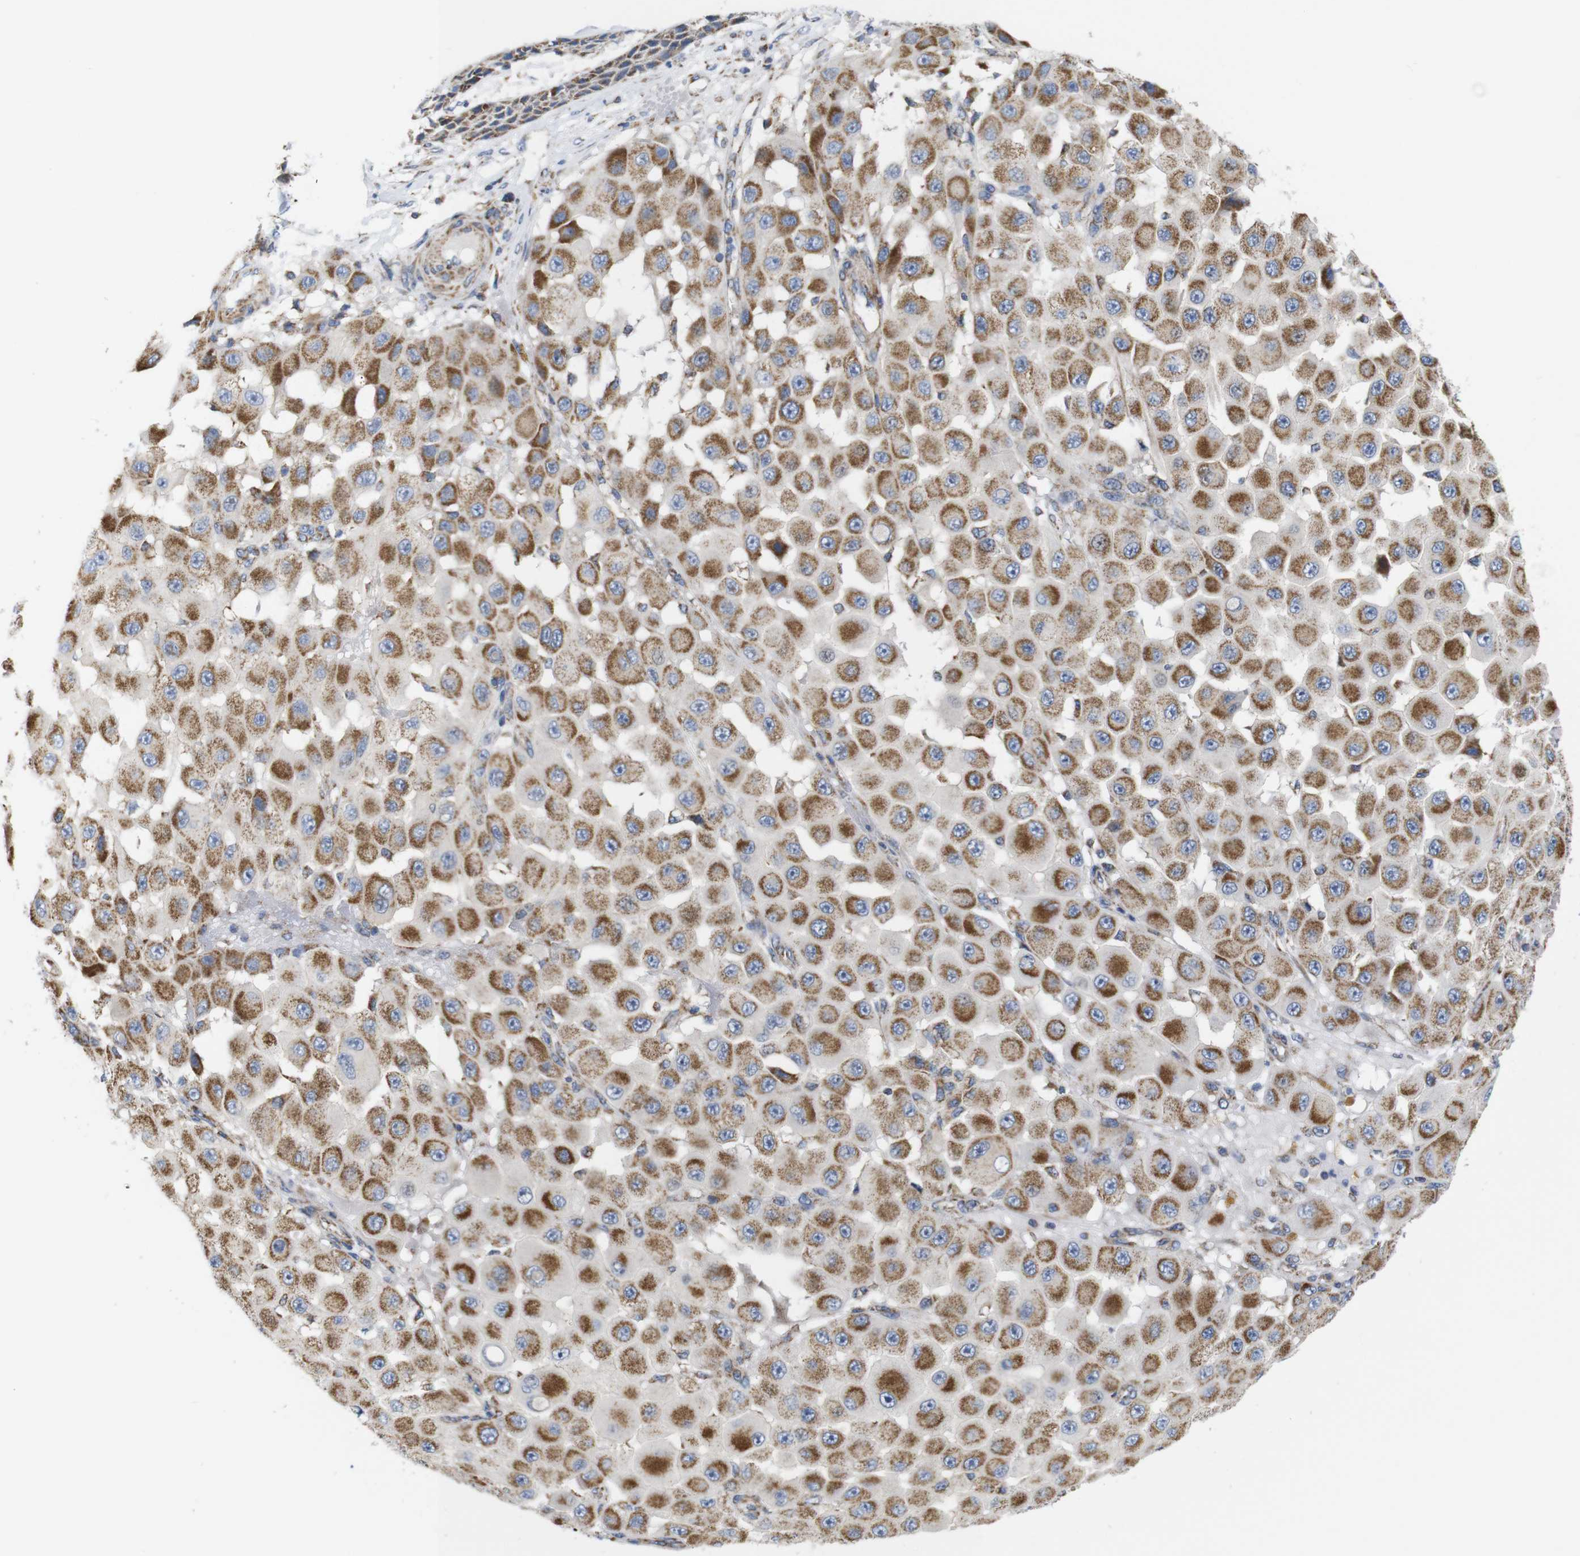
{"staining": {"intensity": "moderate", "quantity": ">75%", "location": "cytoplasmic/membranous"}, "tissue": "melanoma", "cell_type": "Tumor cells", "image_type": "cancer", "snomed": [{"axis": "morphology", "description": "Malignant melanoma, NOS"}, {"axis": "topography", "description": "Skin"}], "caption": "Tumor cells demonstrate moderate cytoplasmic/membranous positivity in about >75% of cells in malignant melanoma.", "gene": "FAM171B", "patient": {"sex": "female", "age": 81}}